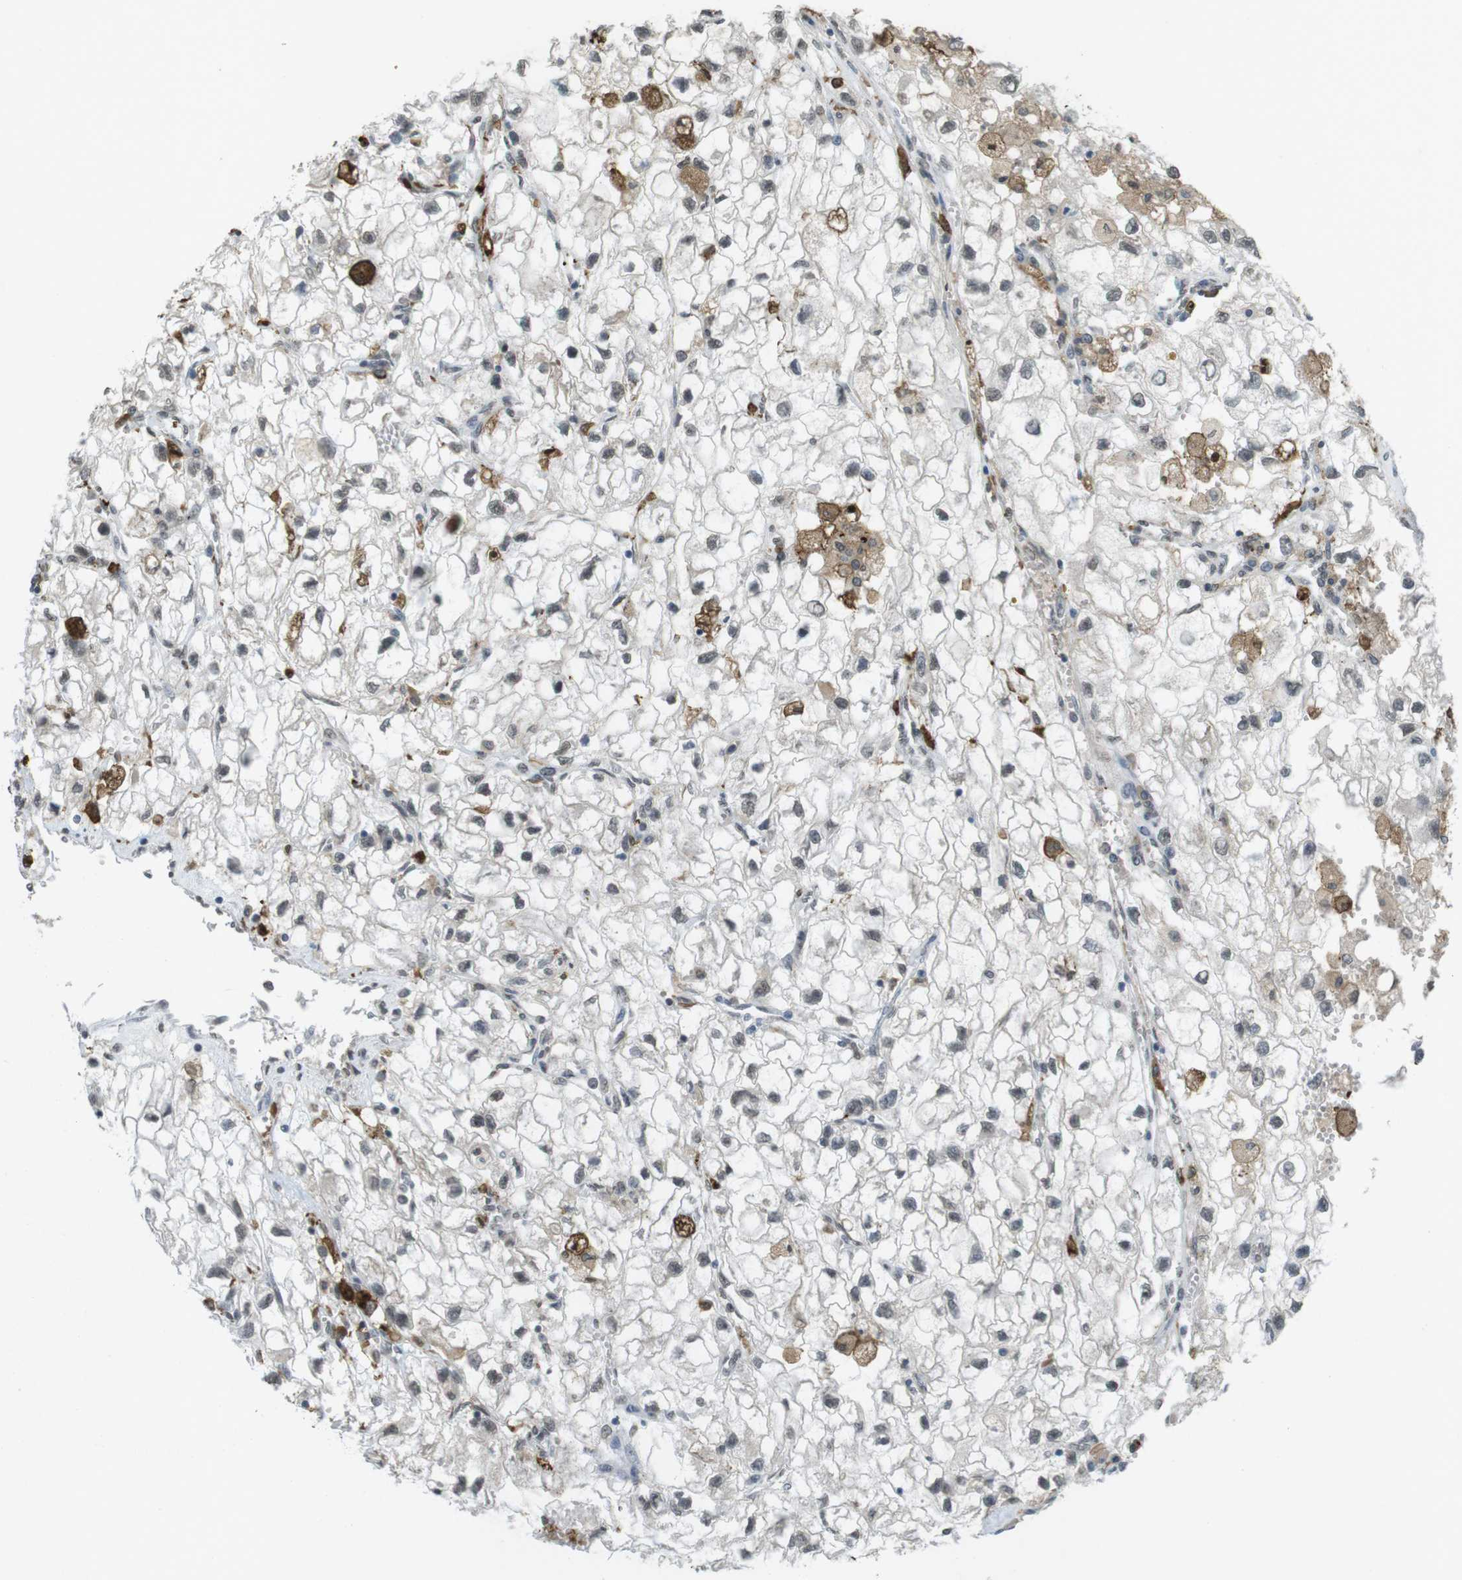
{"staining": {"intensity": "weak", "quantity": "<25%", "location": "nuclear"}, "tissue": "renal cancer", "cell_type": "Tumor cells", "image_type": "cancer", "snomed": [{"axis": "morphology", "description": "Adenocarcinoma, NOS"}, {"axis": "topography", "description": "Kidney"}], "caption": "This is an immunohistochemistry (IHC) image of renal adenocarcinoma. There is no expression in tumor cells.", "gene": "FZD10", "patient": {"sex": "female", "age": 70}}